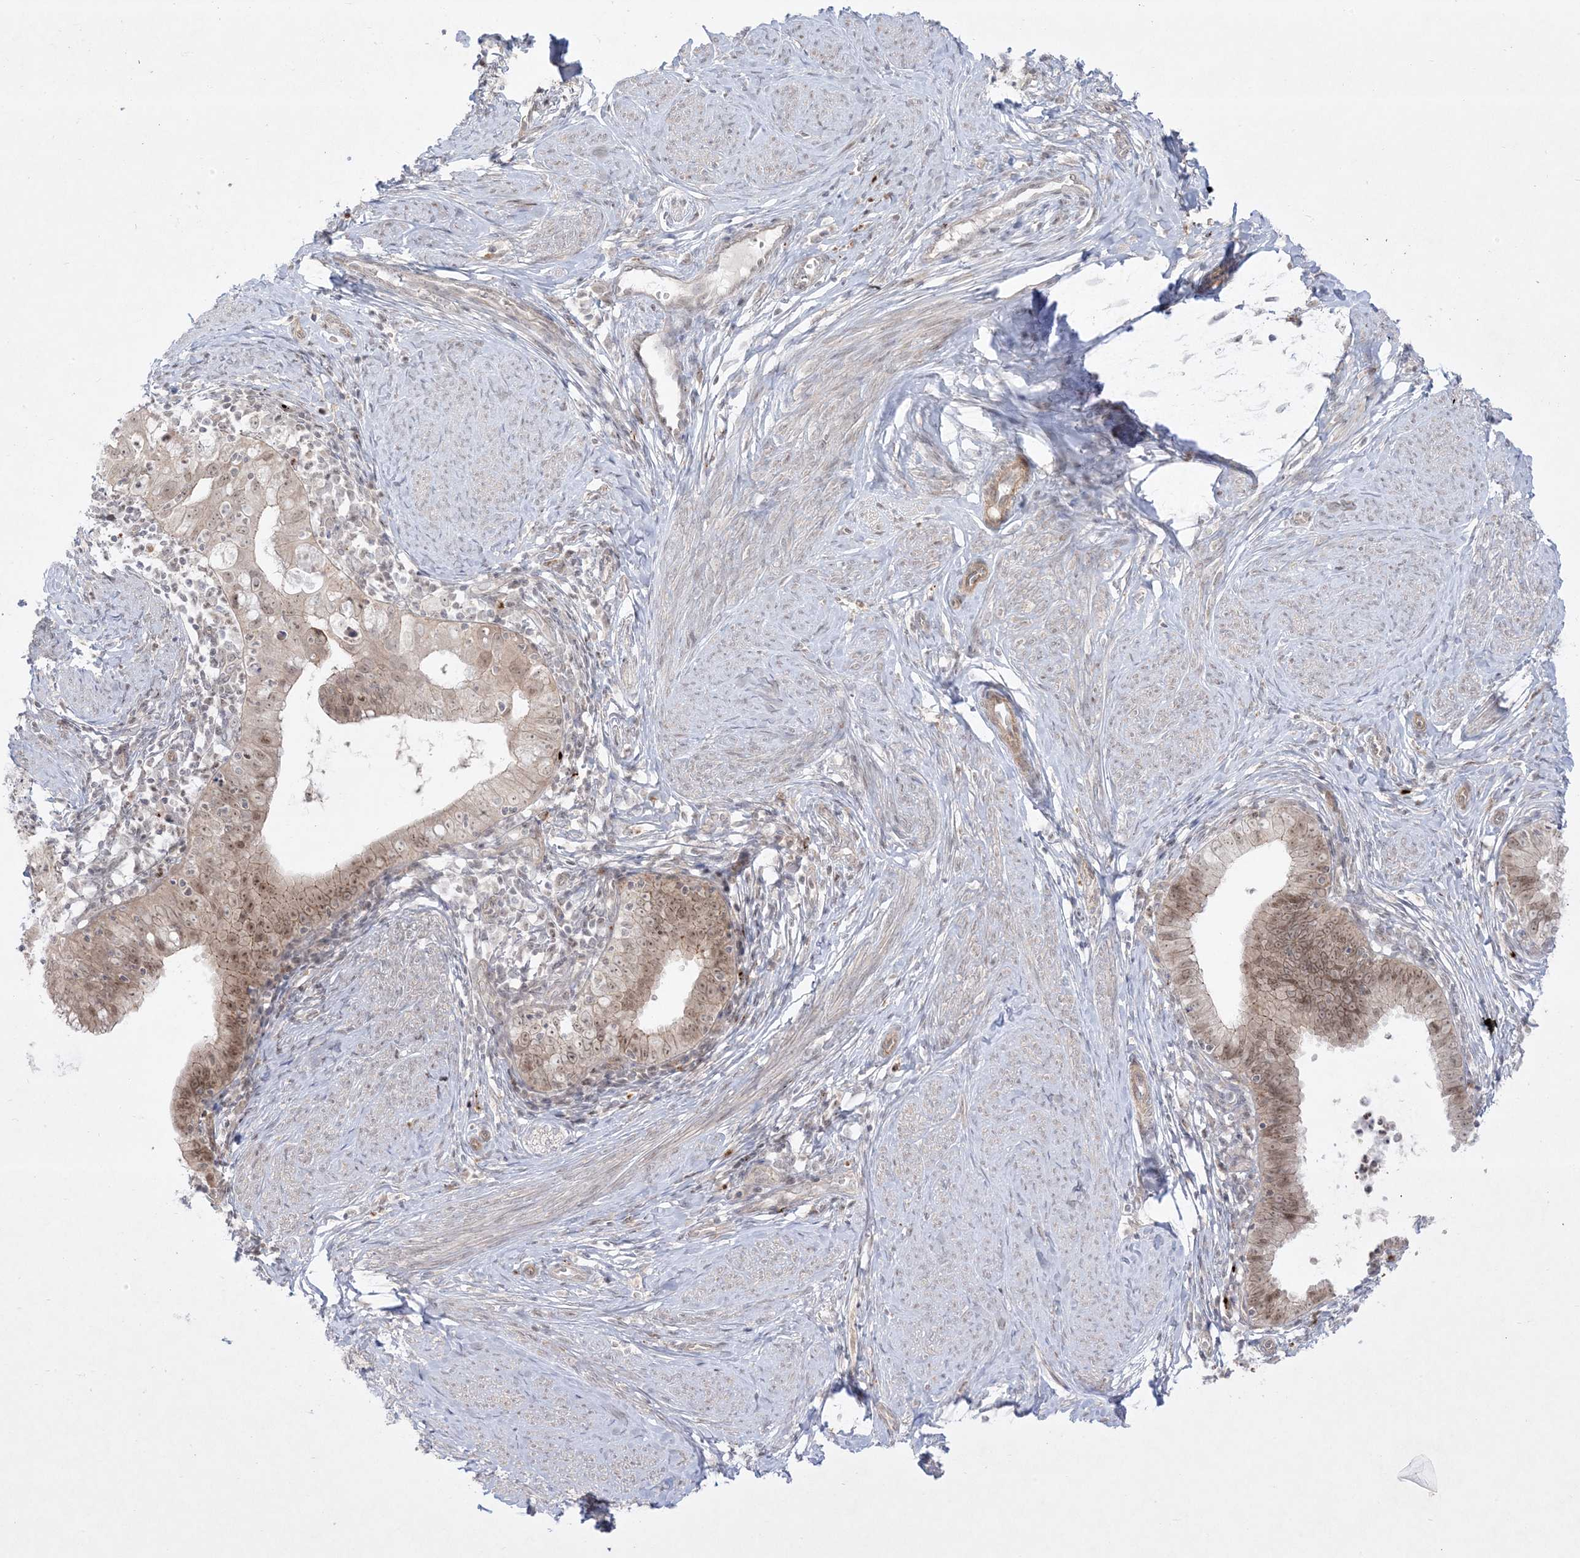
{"staining": {"intensity": "moderate", "quantity": ">75%", "location": "cytoplasmic/membranous,nuclear"}, "tissue": "cervical cancer", "cell_type": "Tumor cells", "image_type": "cancer", "snomed": [{"axis": "morphology", "description": "Adenocarcinoma, NOS"}, {"axis": "topography", "description": "Cervix"}], "caption": "There is medium levels of moderate cytoplasmic/membranous and nuclear expression in tumor cells of cervical cancer, as demonstrated by immunohistochemical staining (brown color).", "gene": "PTK6", "patient": {"sex": "female", "age": 36}}